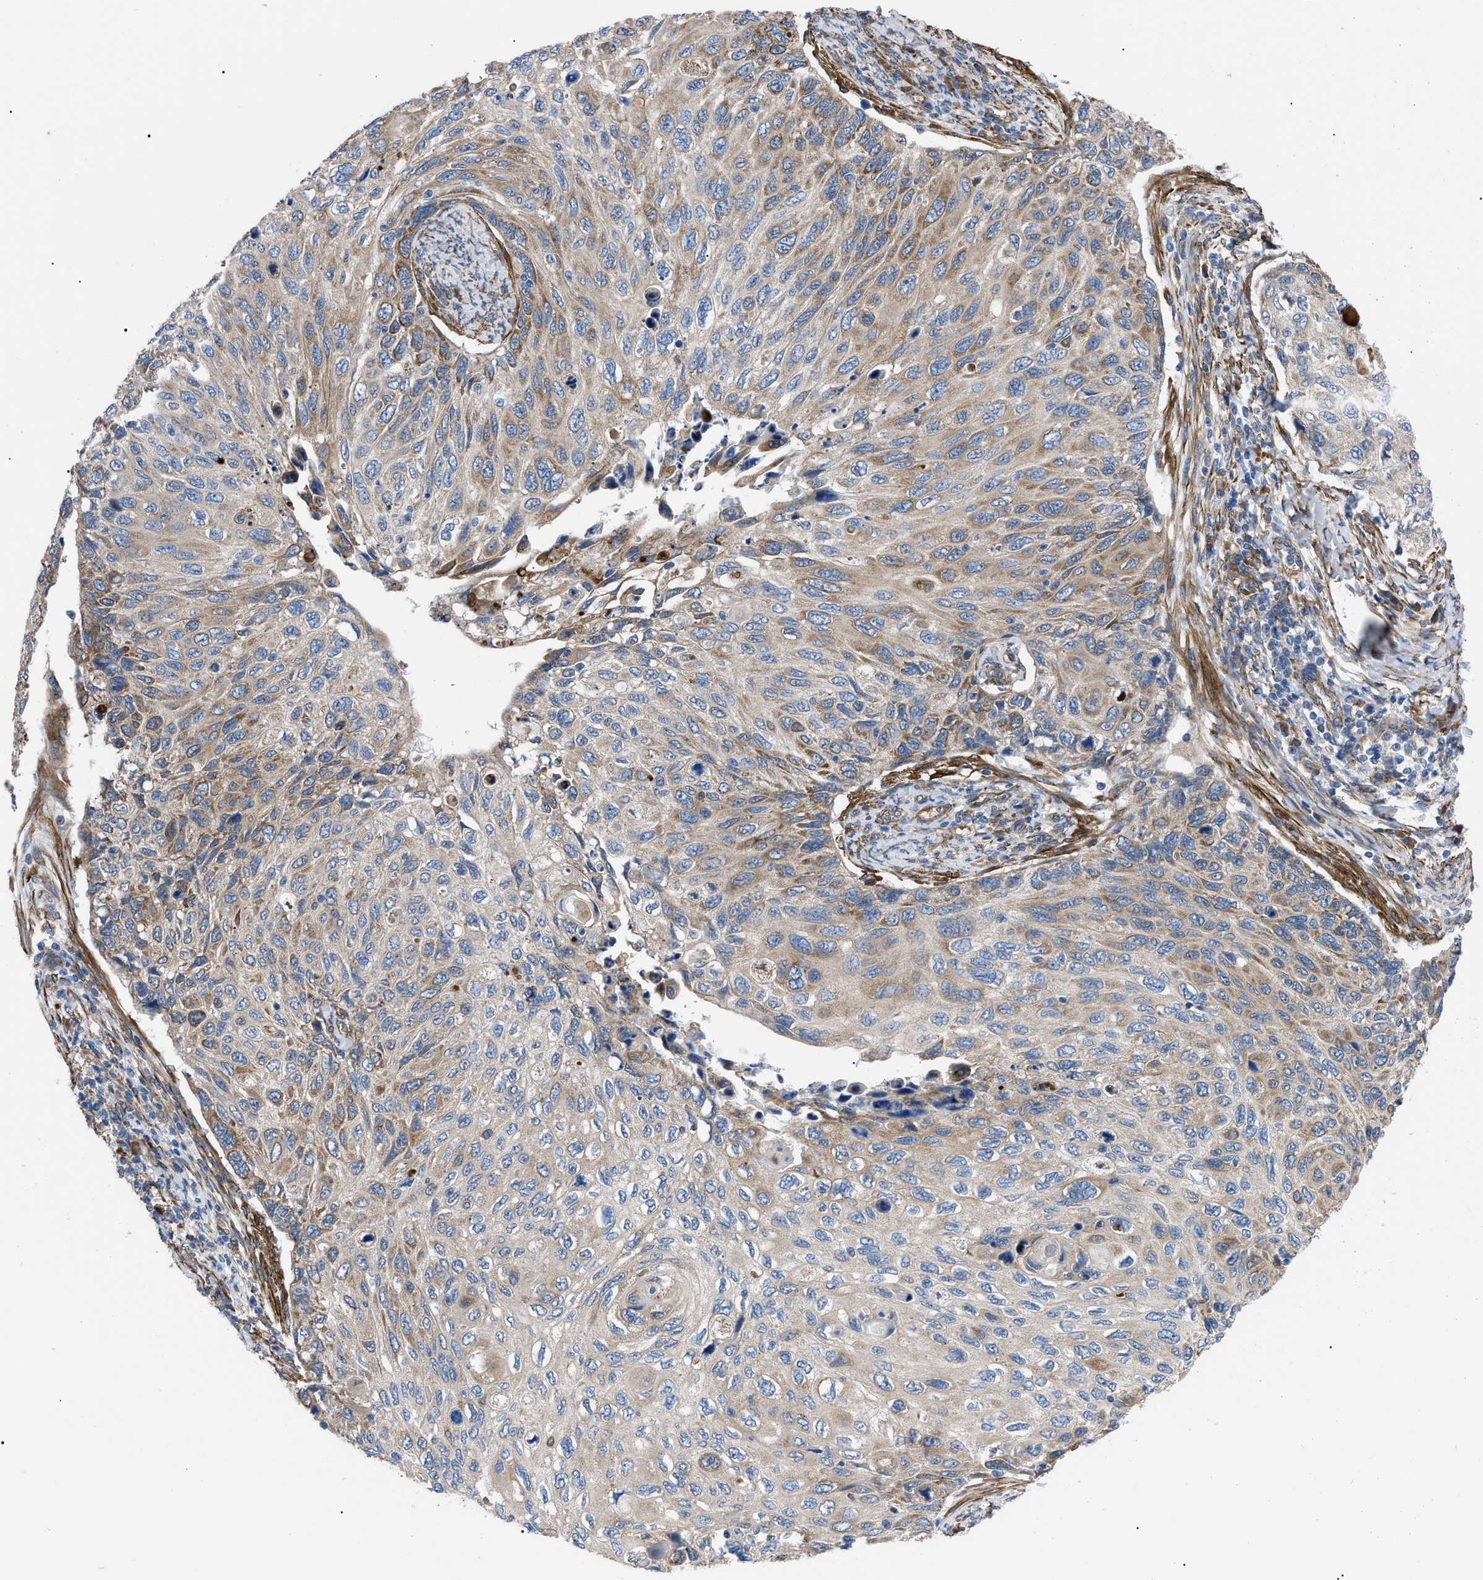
{"staining": {"intensity": "moderate", "quantity": "25%-75%", "location": "cytoplasmic/membranous"}, "tissue": "cervical cancer", "cell_type": "Tumor cells", "image_type": "cancer", "snomed": [{"axis": "morphology", "description": "Squamous cell carcinoma, NOS"}, {"axis": "topography", "description": "Cervix"}], "caption": "An image of human cervical cancer (squamous cell carcinoma) stained for a protein exhibits moderate cytoplasmic/membranous brown staining in tumor cells.", "gene": "MYO10", "patient": {"sex": "female", "age": 70}}